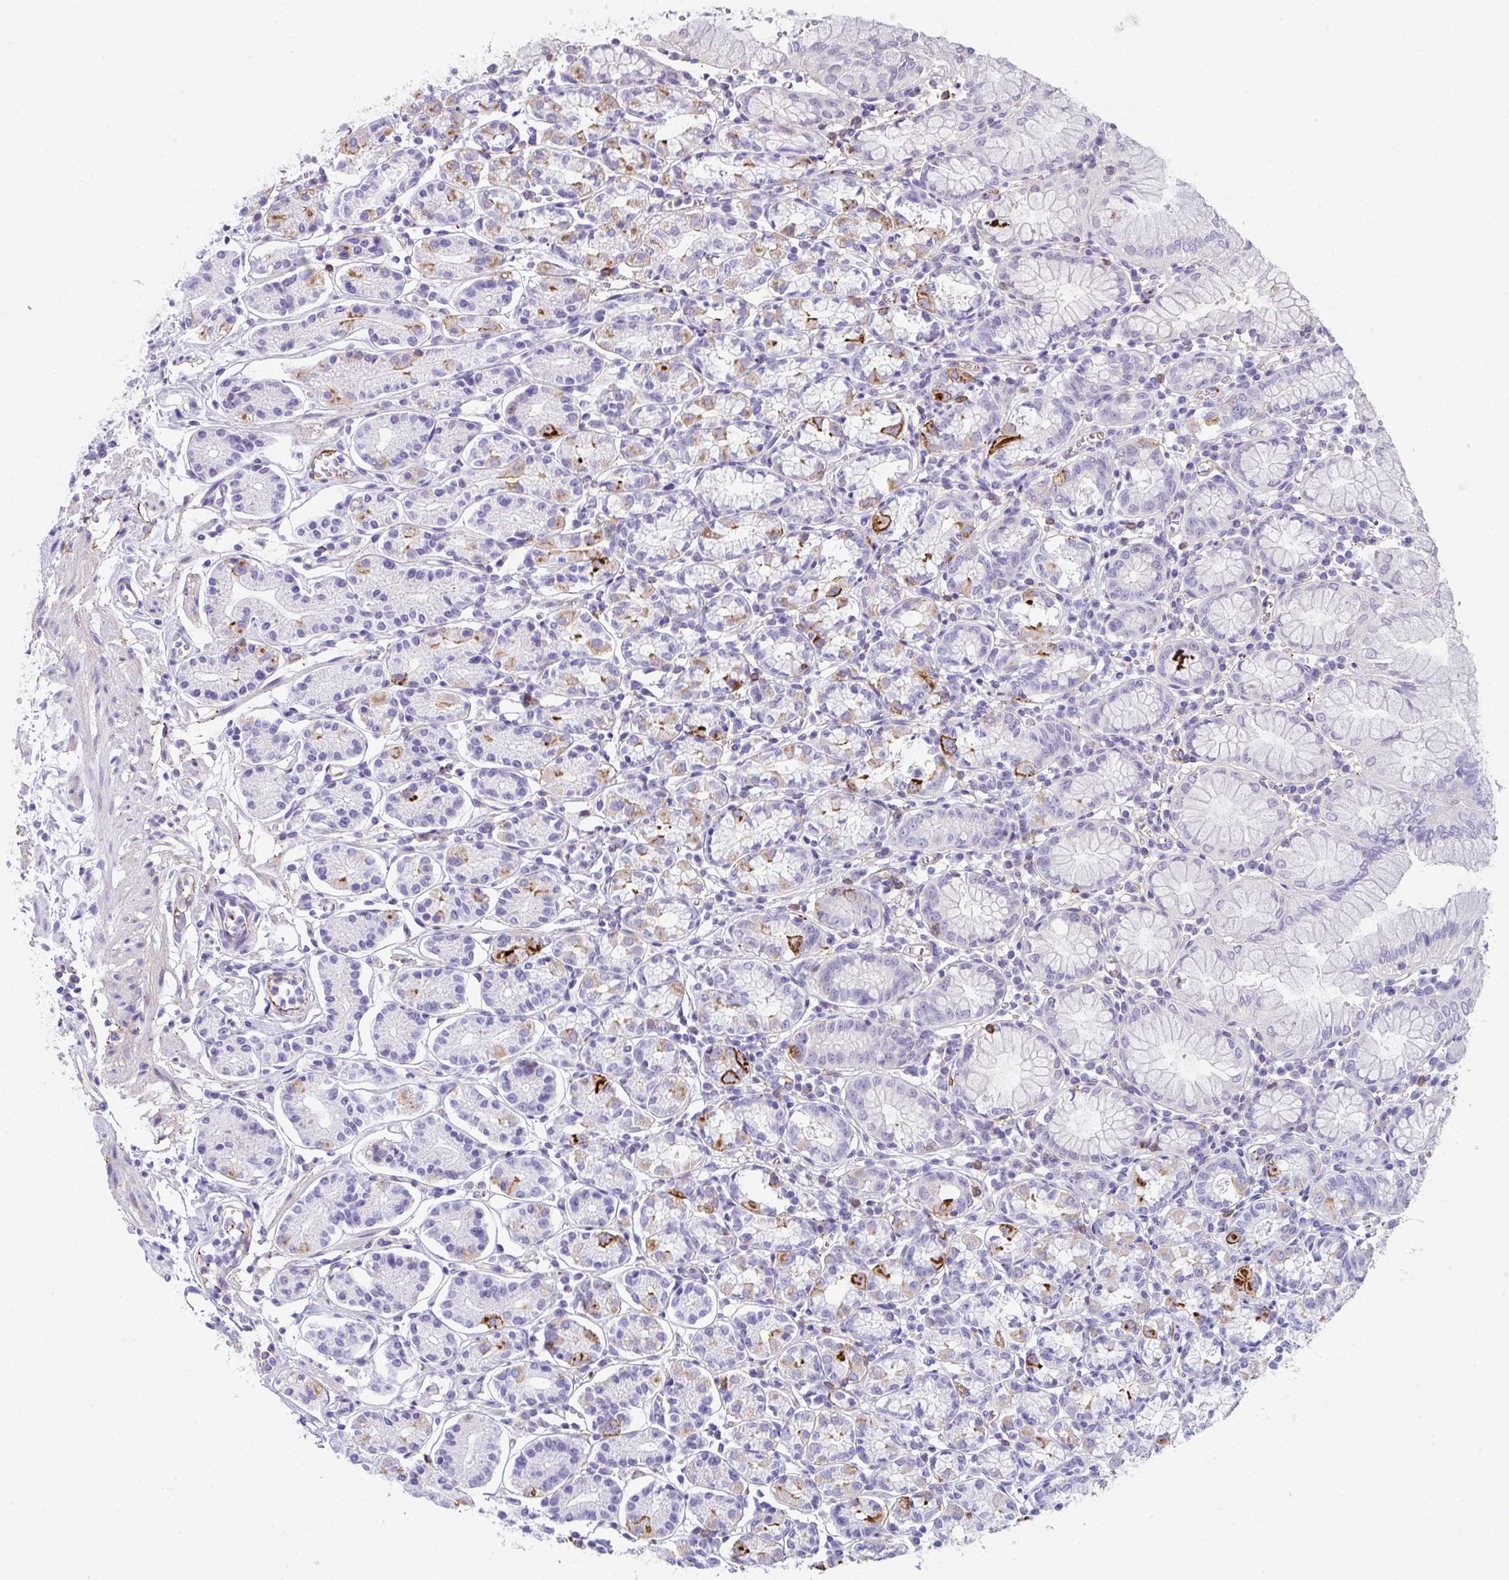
{"staining": {"intensity": "moderate", "quantity": "25%-75%", "location": "cytoplasmic/membranous"}, "tissue": "stomach", "cell_type": "Glandular cells", "image_type": "normal", "snomed": [{"axis": "morphology", "description": "Normal tissue, NOS"}, {"axis": "topography", "description": "Stomach"}], "caption": "Immunohistochemistry (IHC) image of unremarkable stomach stained for a protein (brown), which shows medium levels of moderate cytoplasmic/membranous positivity in about 25%-75% of glandular cells.", "gene": "DBN1", "patient": {"sex": "female", "age": 62}}